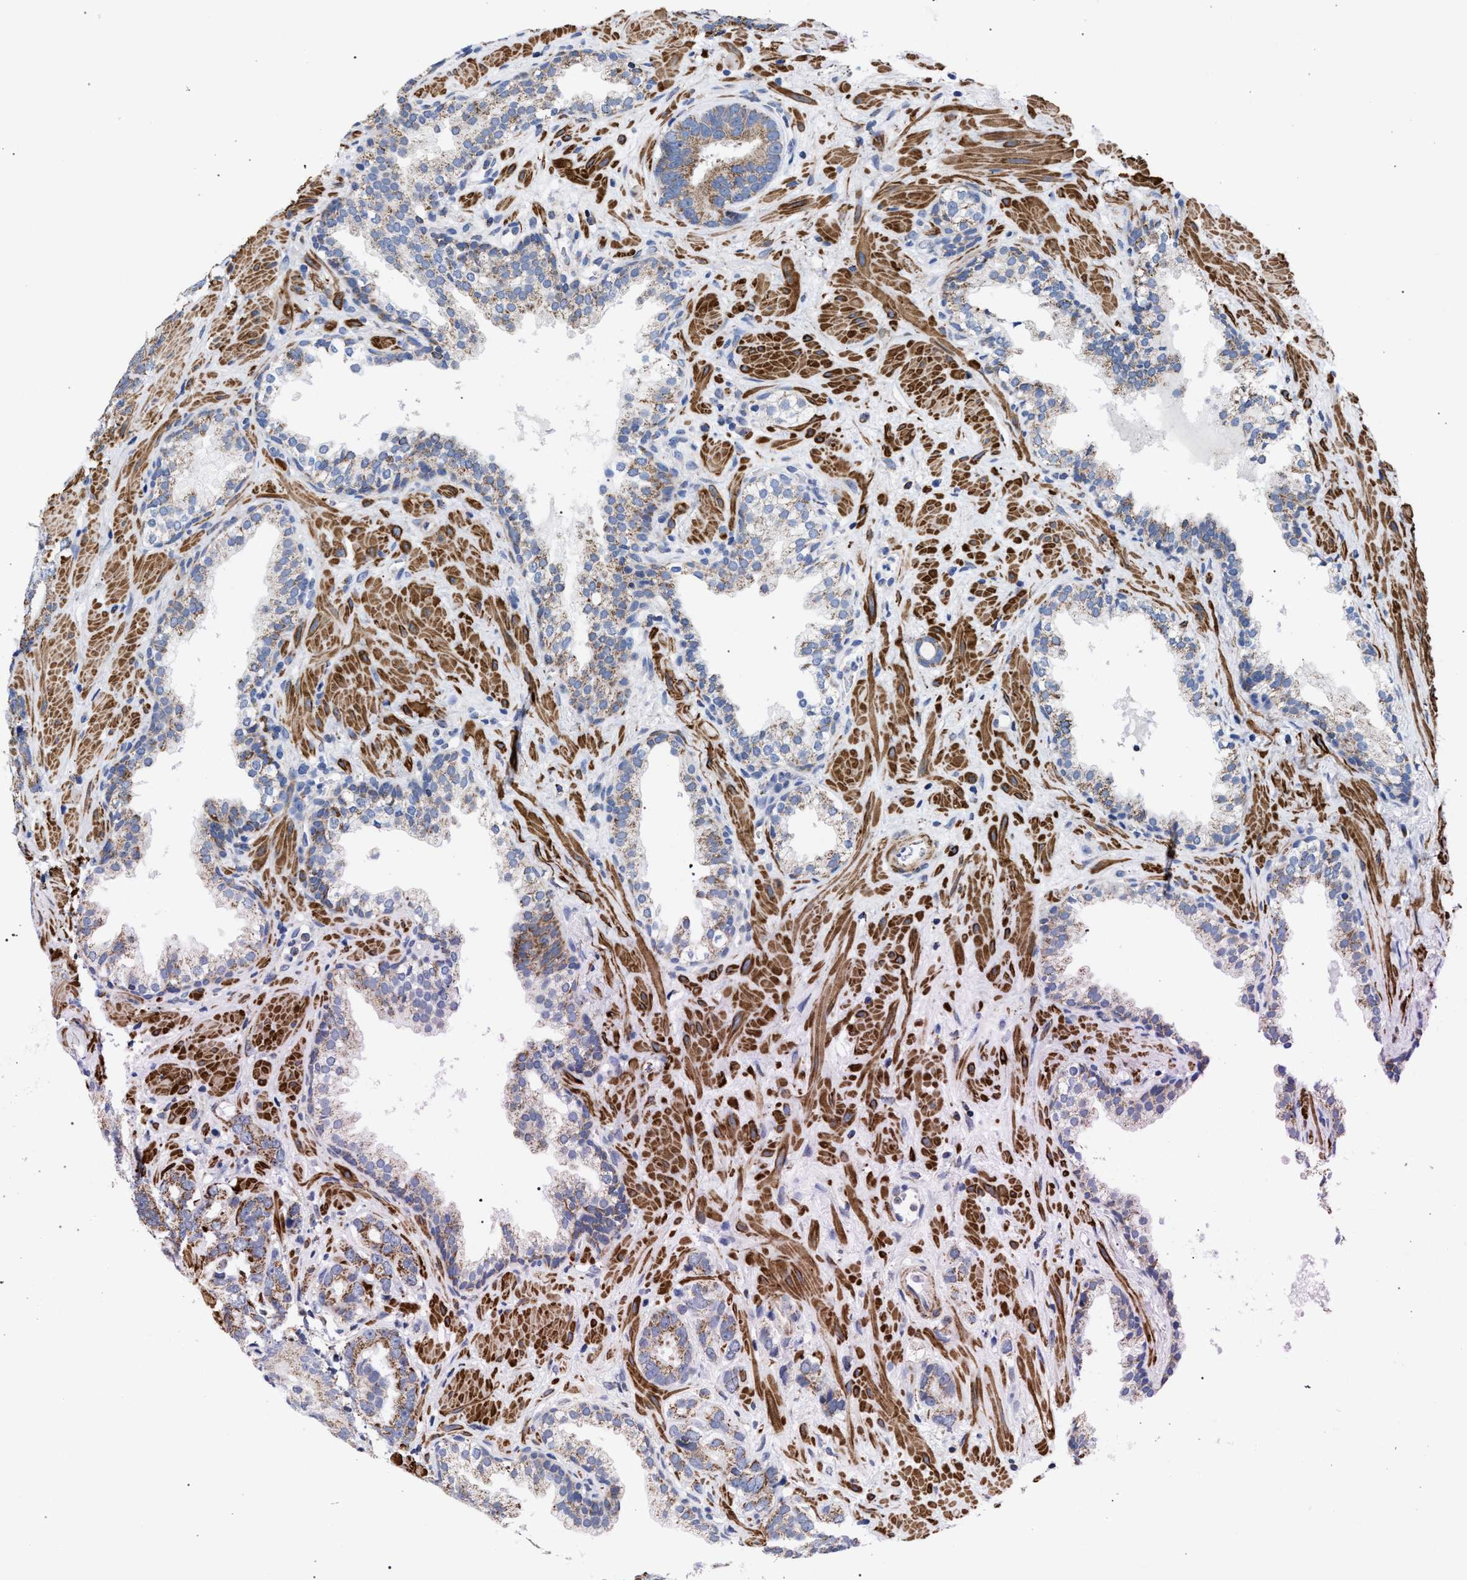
{"staining": {"intensity": "moderate", "quantity": ">75%", "location": "cytoplasmic/membranous"}, "tissue": "prostate cancer", "cell_type": "Tumor cells", "image_type": "cancer", "snomed": [{"axis": "morphology", "description": "Adenocarcinoma, Low grade"}, {"axis": "topography", "description": "Prostate"}], "caption": "Tumor cells demonstrate medium levels of moderate cytoplasmic/membranous expression in about >75% of cells in prostate cancer (adenocarcinoma (low-grade)).", "gene": "ACADS", "patient": {"sex": "male", "age": 59}}